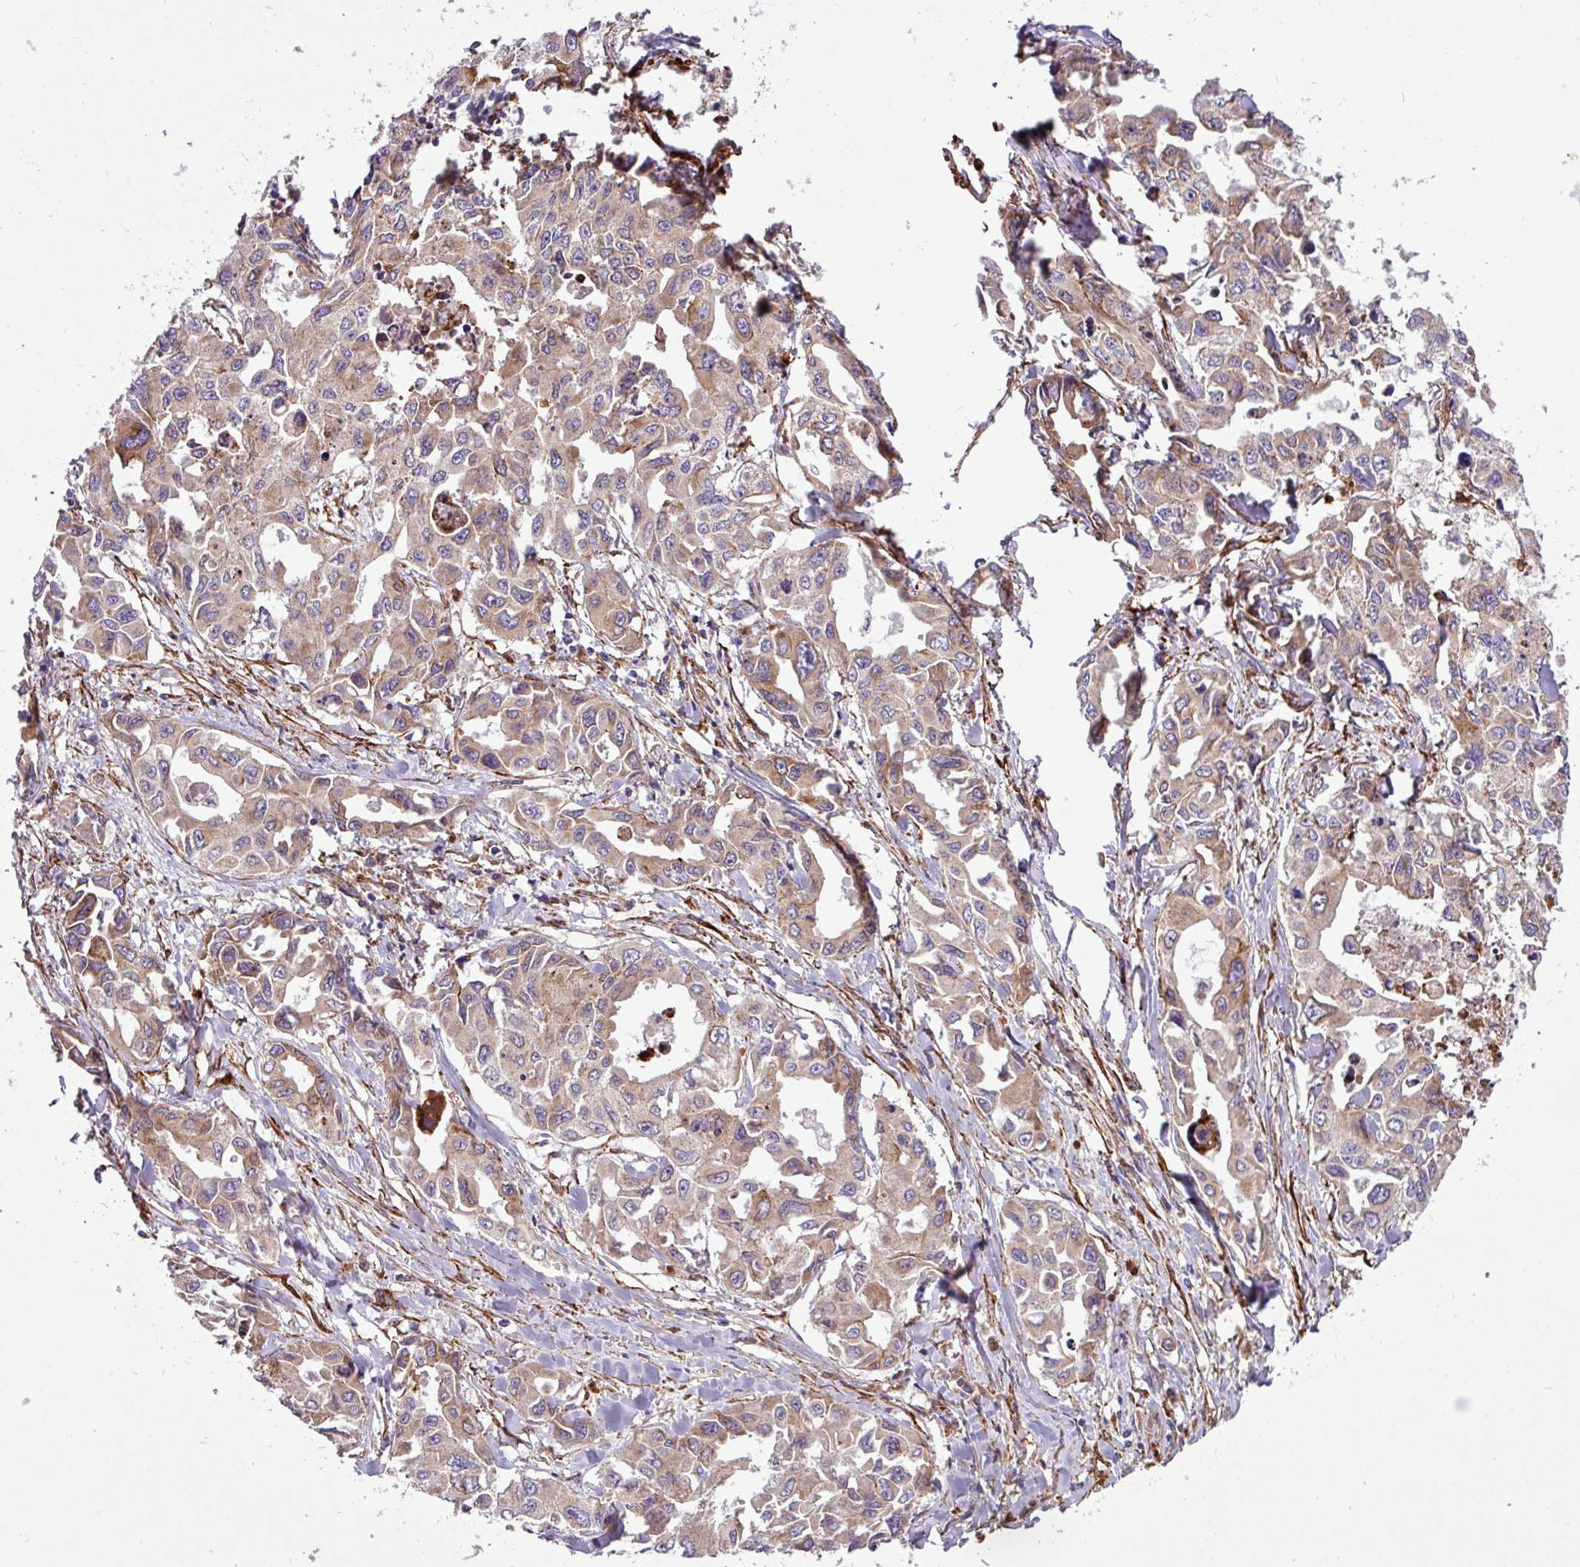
{"staining": {"intensity": "weak", "quantity": ">75%", "location": "cytoplasmic/membranous"}, "tissue": "lung cancer", "cell_type": "Tumor cells", "image_type": "cancer", "snomed": [{"axis": "morphology", "description": "Adenocarcinoma, NOS"}, {"axis": "topography", "description": "Lung"}], "caption": "Protein analysis of adenocarcinoma (lung) tissue demonstrates weak cytoplasmic/membranous expression in about >75% of tumor cells.", "gene": "FAM47E", "patient": {"sex": "male", "age": 64}}